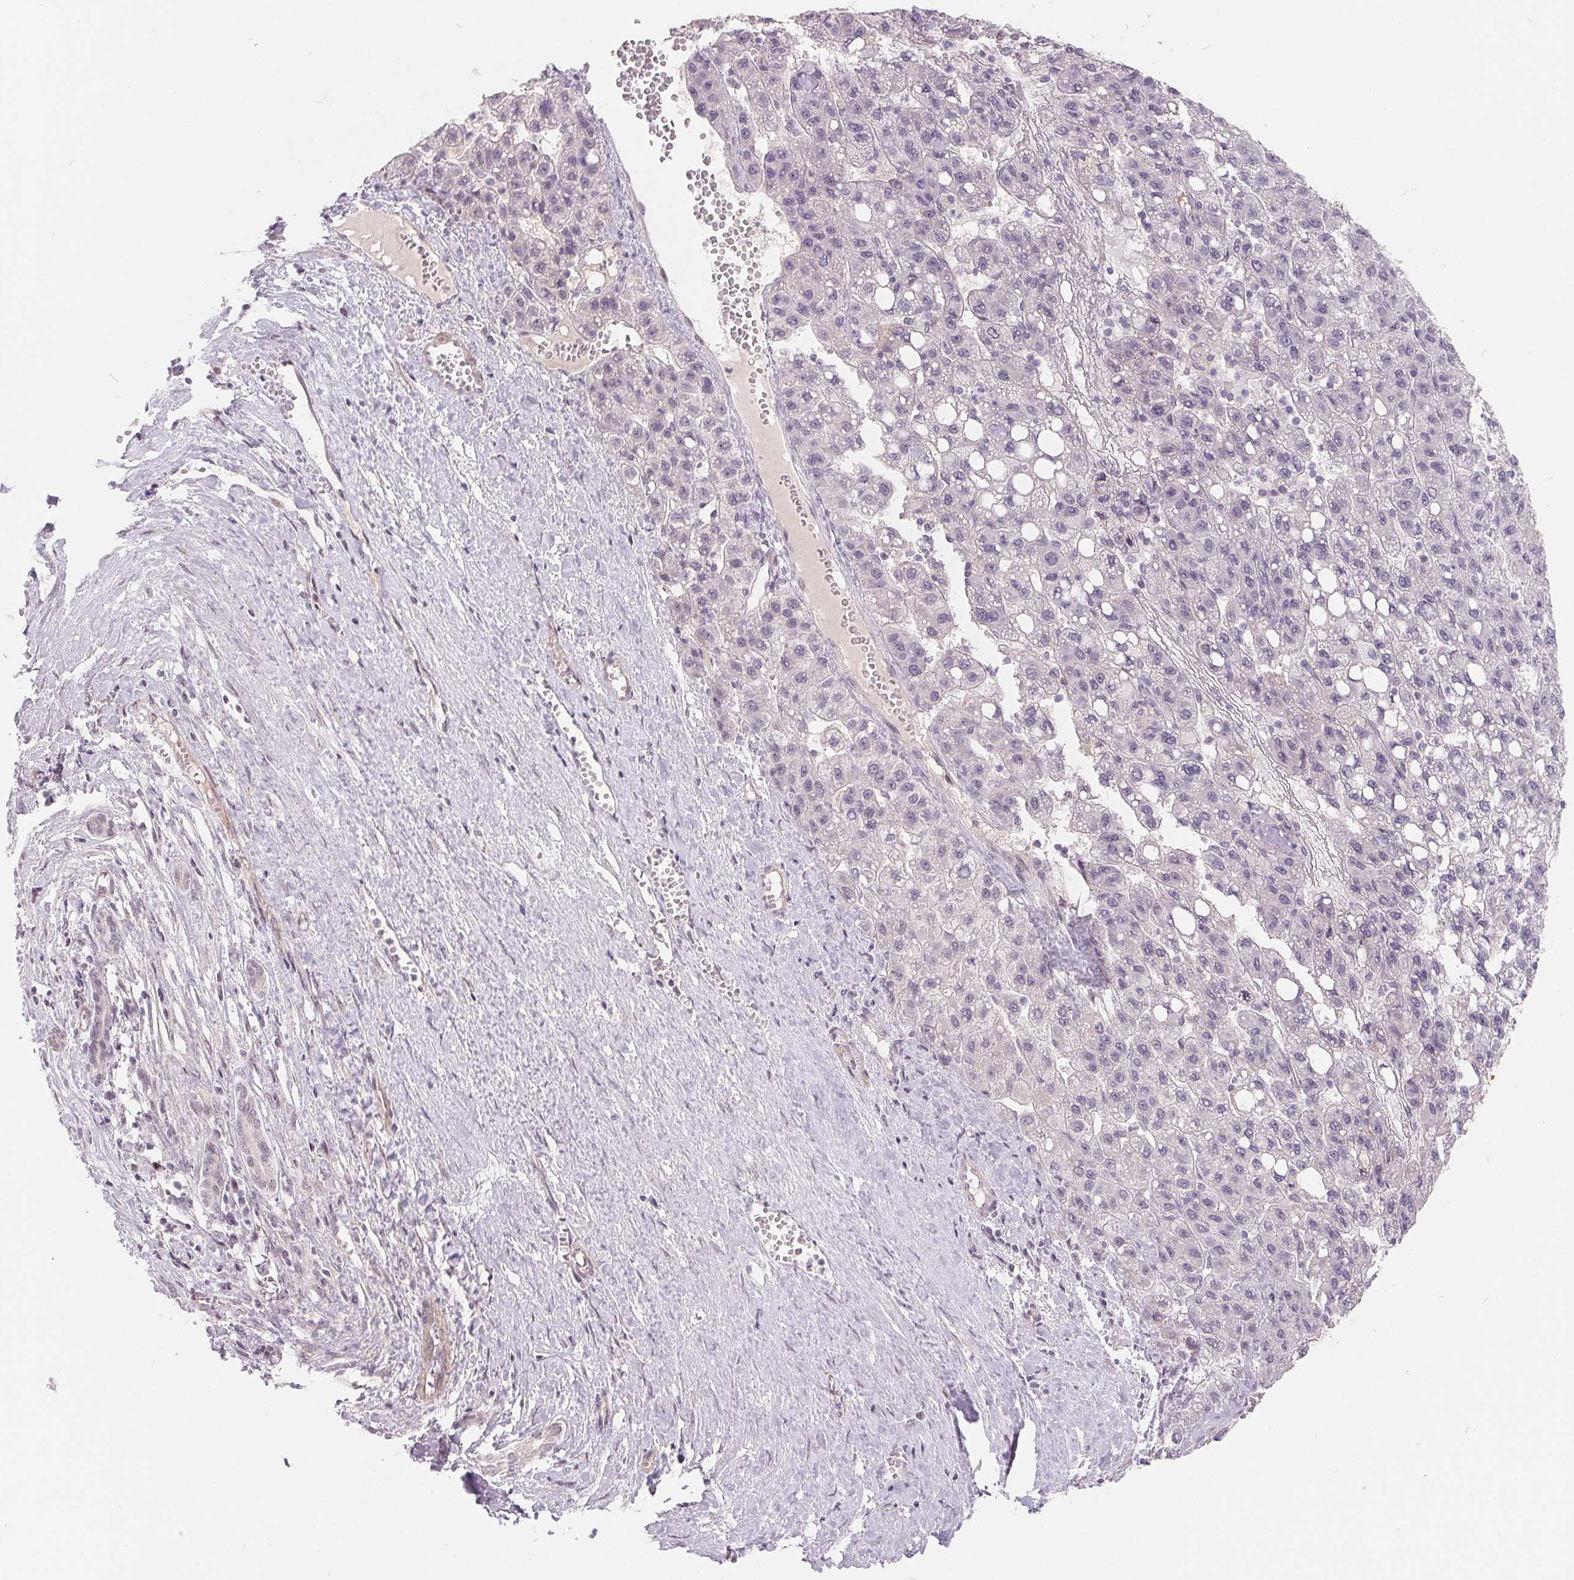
{"staining": {"intensity": "negative", "quantity": "none", "location": "none"}, "tissue": "liver cancer", "cell_type": "Tumor cells", "image_type": "cancer", "snomed": [{"axis": "morphology", "description": "Carcinoma, Hepatocellular, NOS"}, {"axis": "topography", "description": "Liver"}], "caption": "The histopathology image displays no significant expression in tumor cells of liver hepatocellular carcinoma.", "gene": "NRG2", "patient": {"sex": "female", "age": 82}}